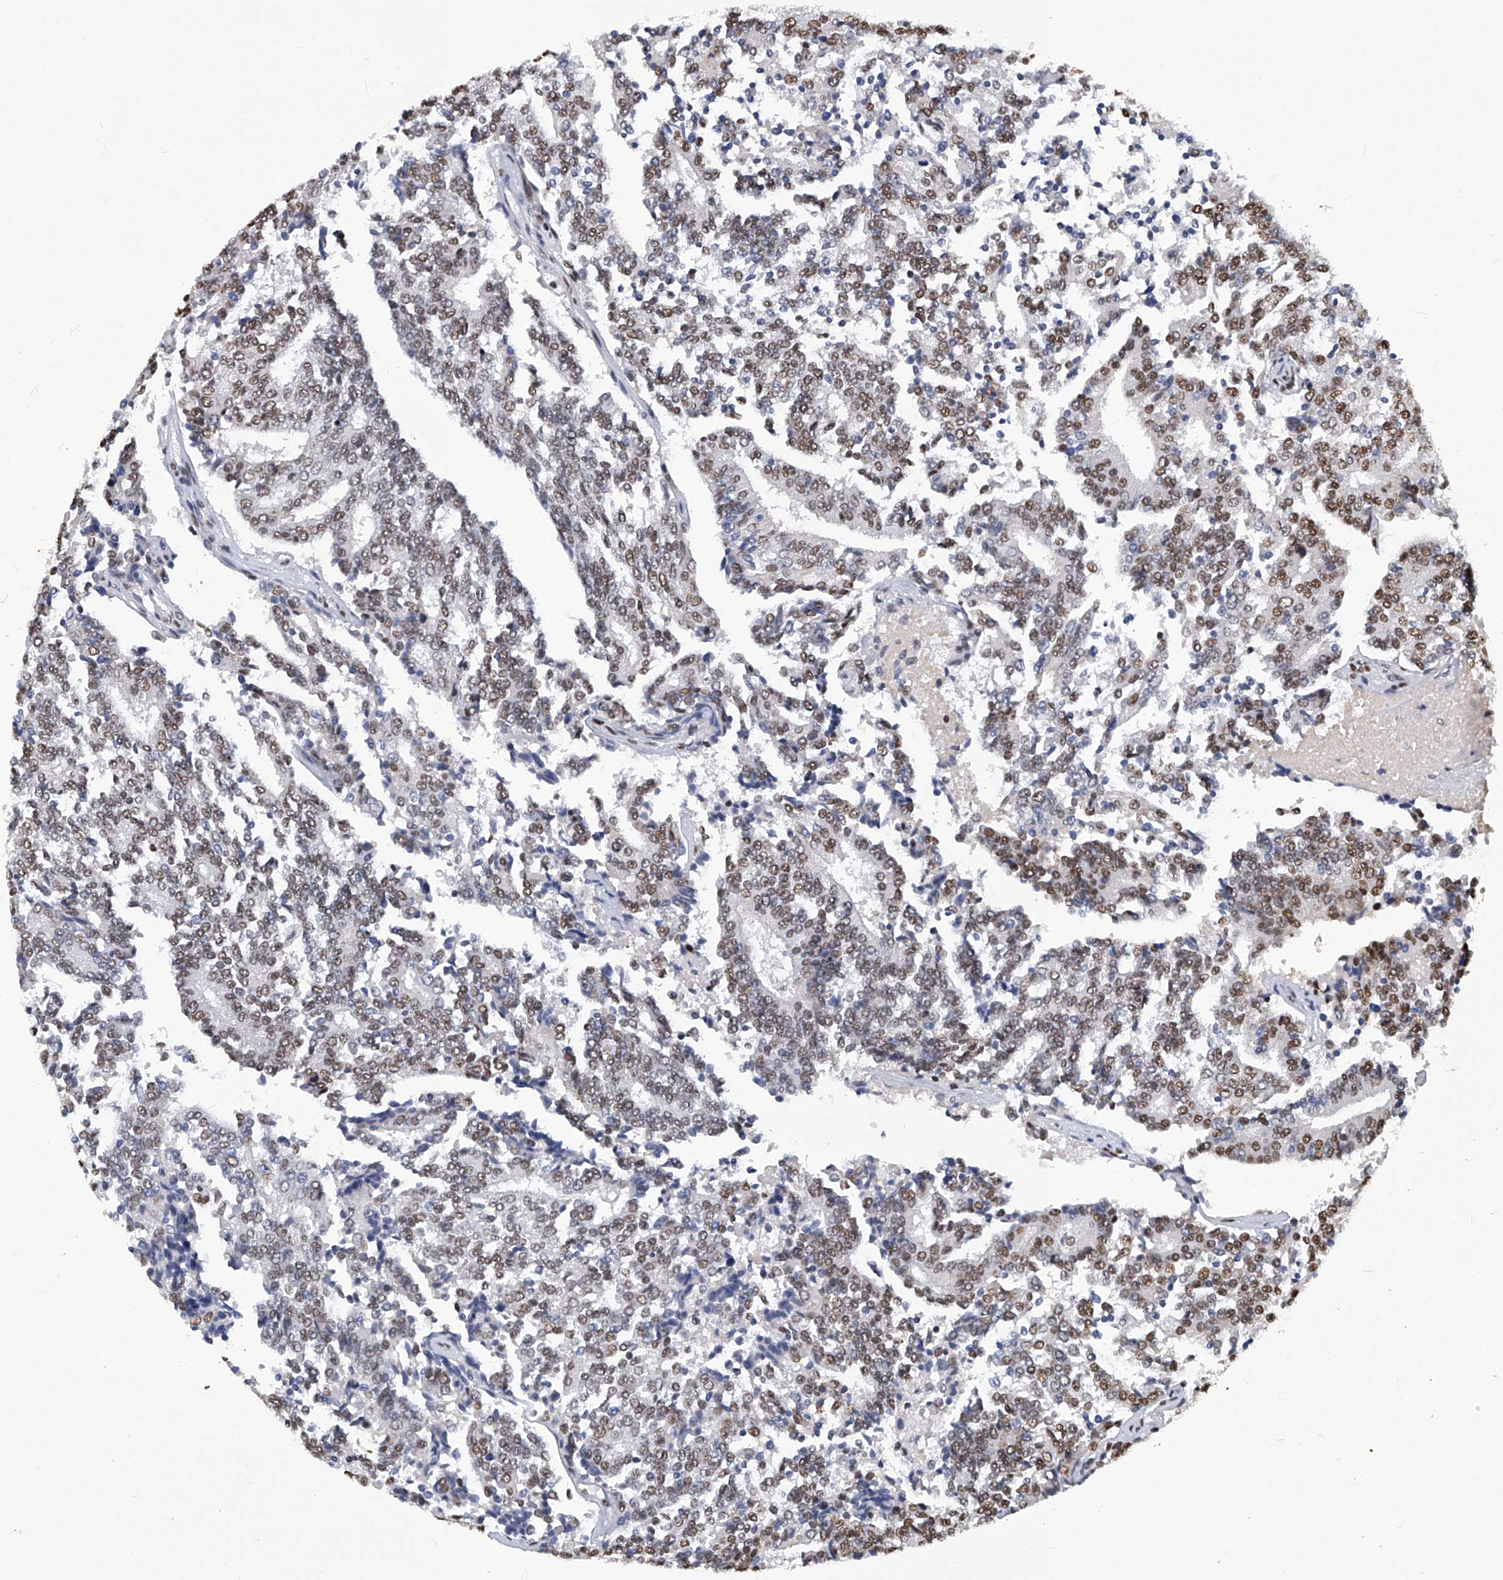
{"staining": {"intensity": "moderate", "quantity": ">75%", "location": "nuclear"}, "tissue": "prostate cancer", "cell_type": "Tumor cells", "image_type": "cancer", "snomed": [{"axis": "morphology", "description": "Normal tissue, NOS"}, {"axis": "morphology", "description": "Adenocarcinoma, High grade"}, {"axis": "topography", "description": "Prostate"}, {"axis": "topography", "description": "Seminal veicle"}], "caption": "IHC histopathology image of neoplastic tissue: human adenocarcinoma (high-grade) (prostate) stained using immunohistochemistry demonstrates medium levels of moderate protein expression localized specifically in the nuclear of tumor cells, appearing as a nuclear brown color.", "gene": "HBP1", "patient": {"sex": "male", "age": 55}}